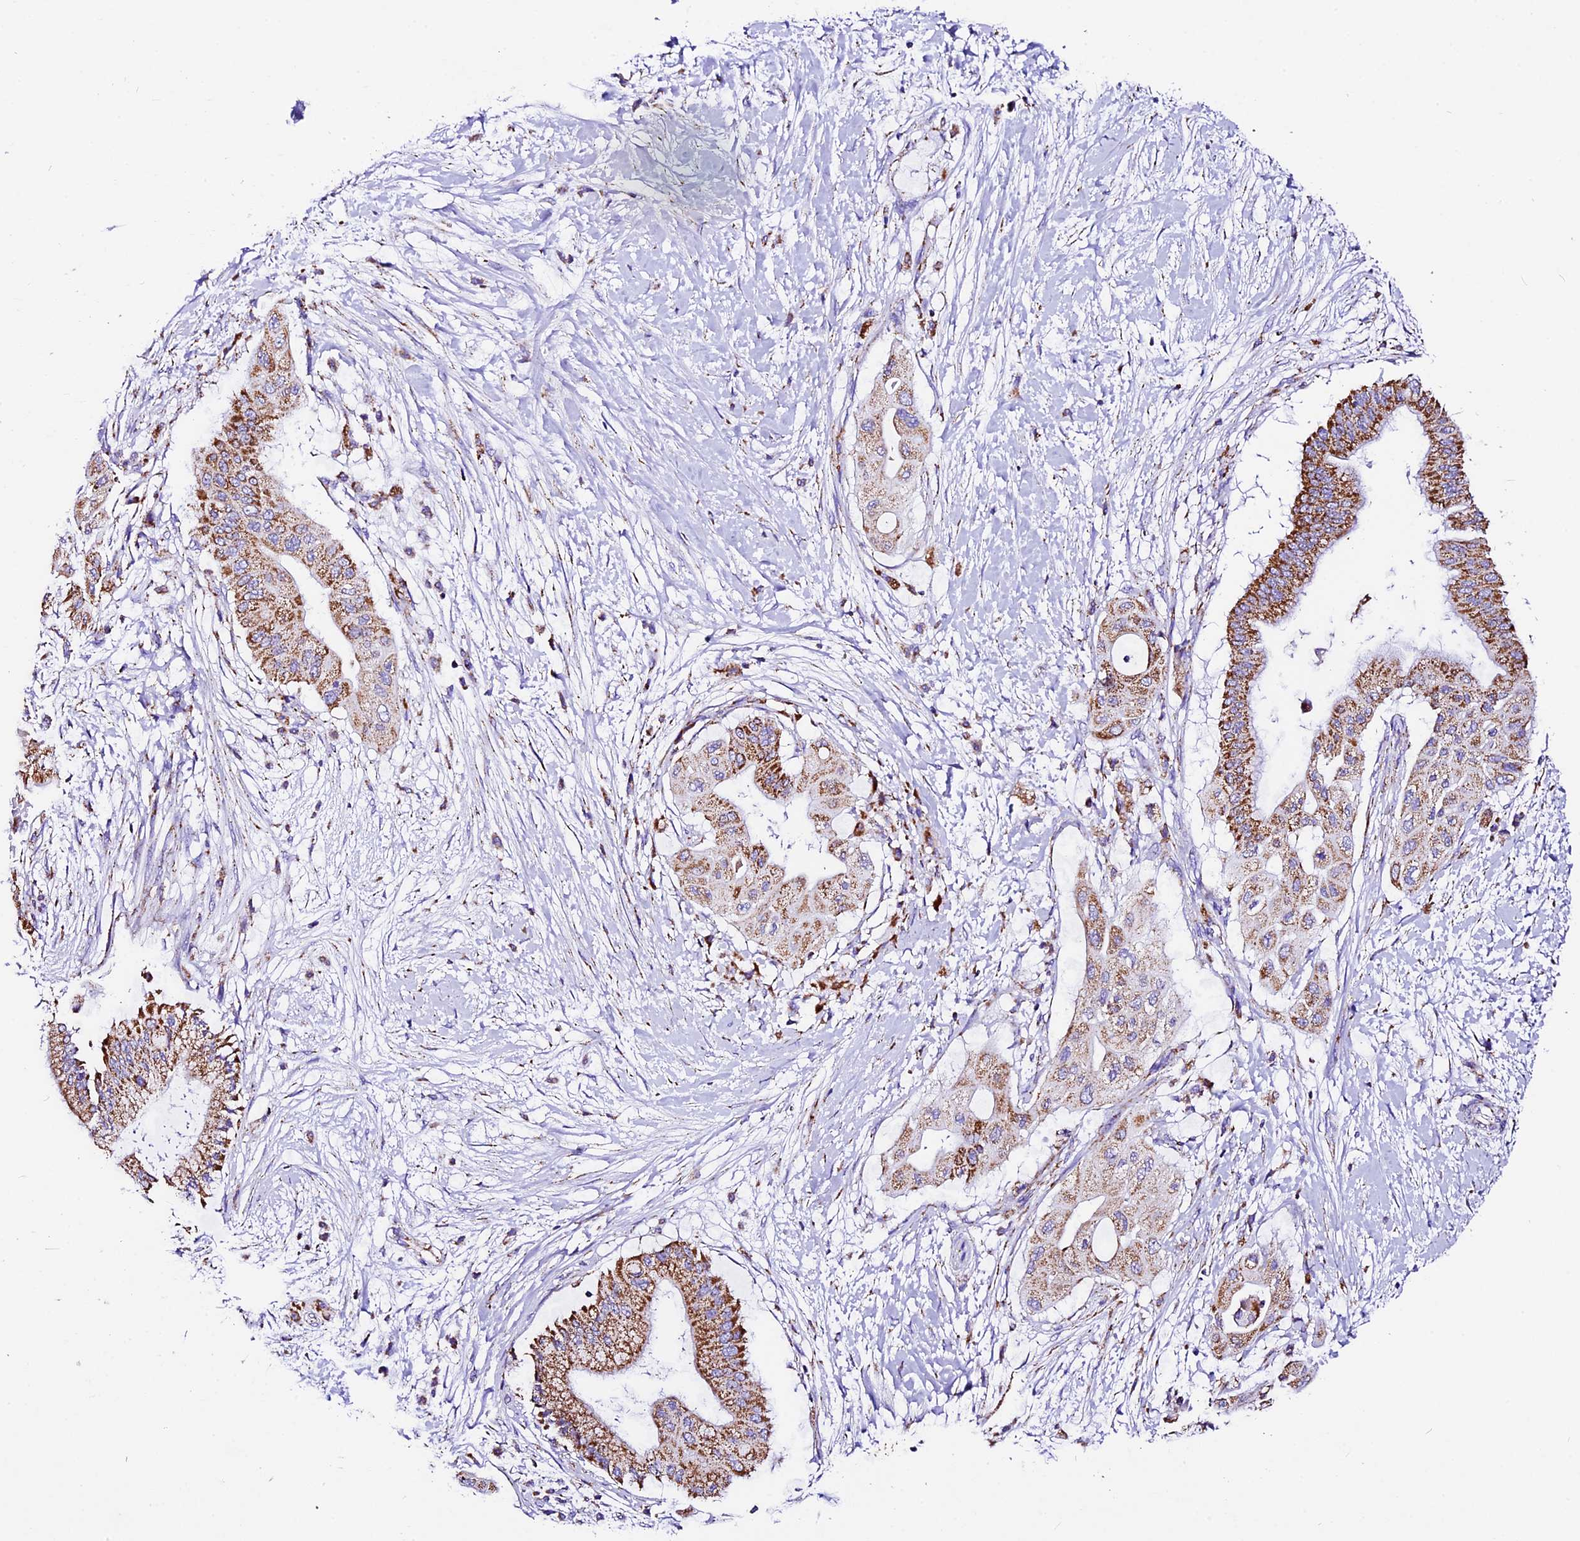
{"staining": {"intensity": "moderate", "quantity": ">75%", "location": "cytoplasmic/membranous"}, "tissue": "pancreatic cancer", "cell_type": "Tumor cells", "image_type": "cancer", "snomed": [{"axis": "morphology", "description": "Adenocarcinoma, NOS"}, {"axis": "topography", "description": "Pancreas"}], "caption": "Tumor cells demonstrate moderate cytoplasmic/membranous expression in about >75% of cells in pancreatic cancer.", "gene": "DCAF5", "patient": {"sex": "male", "age": 68}}